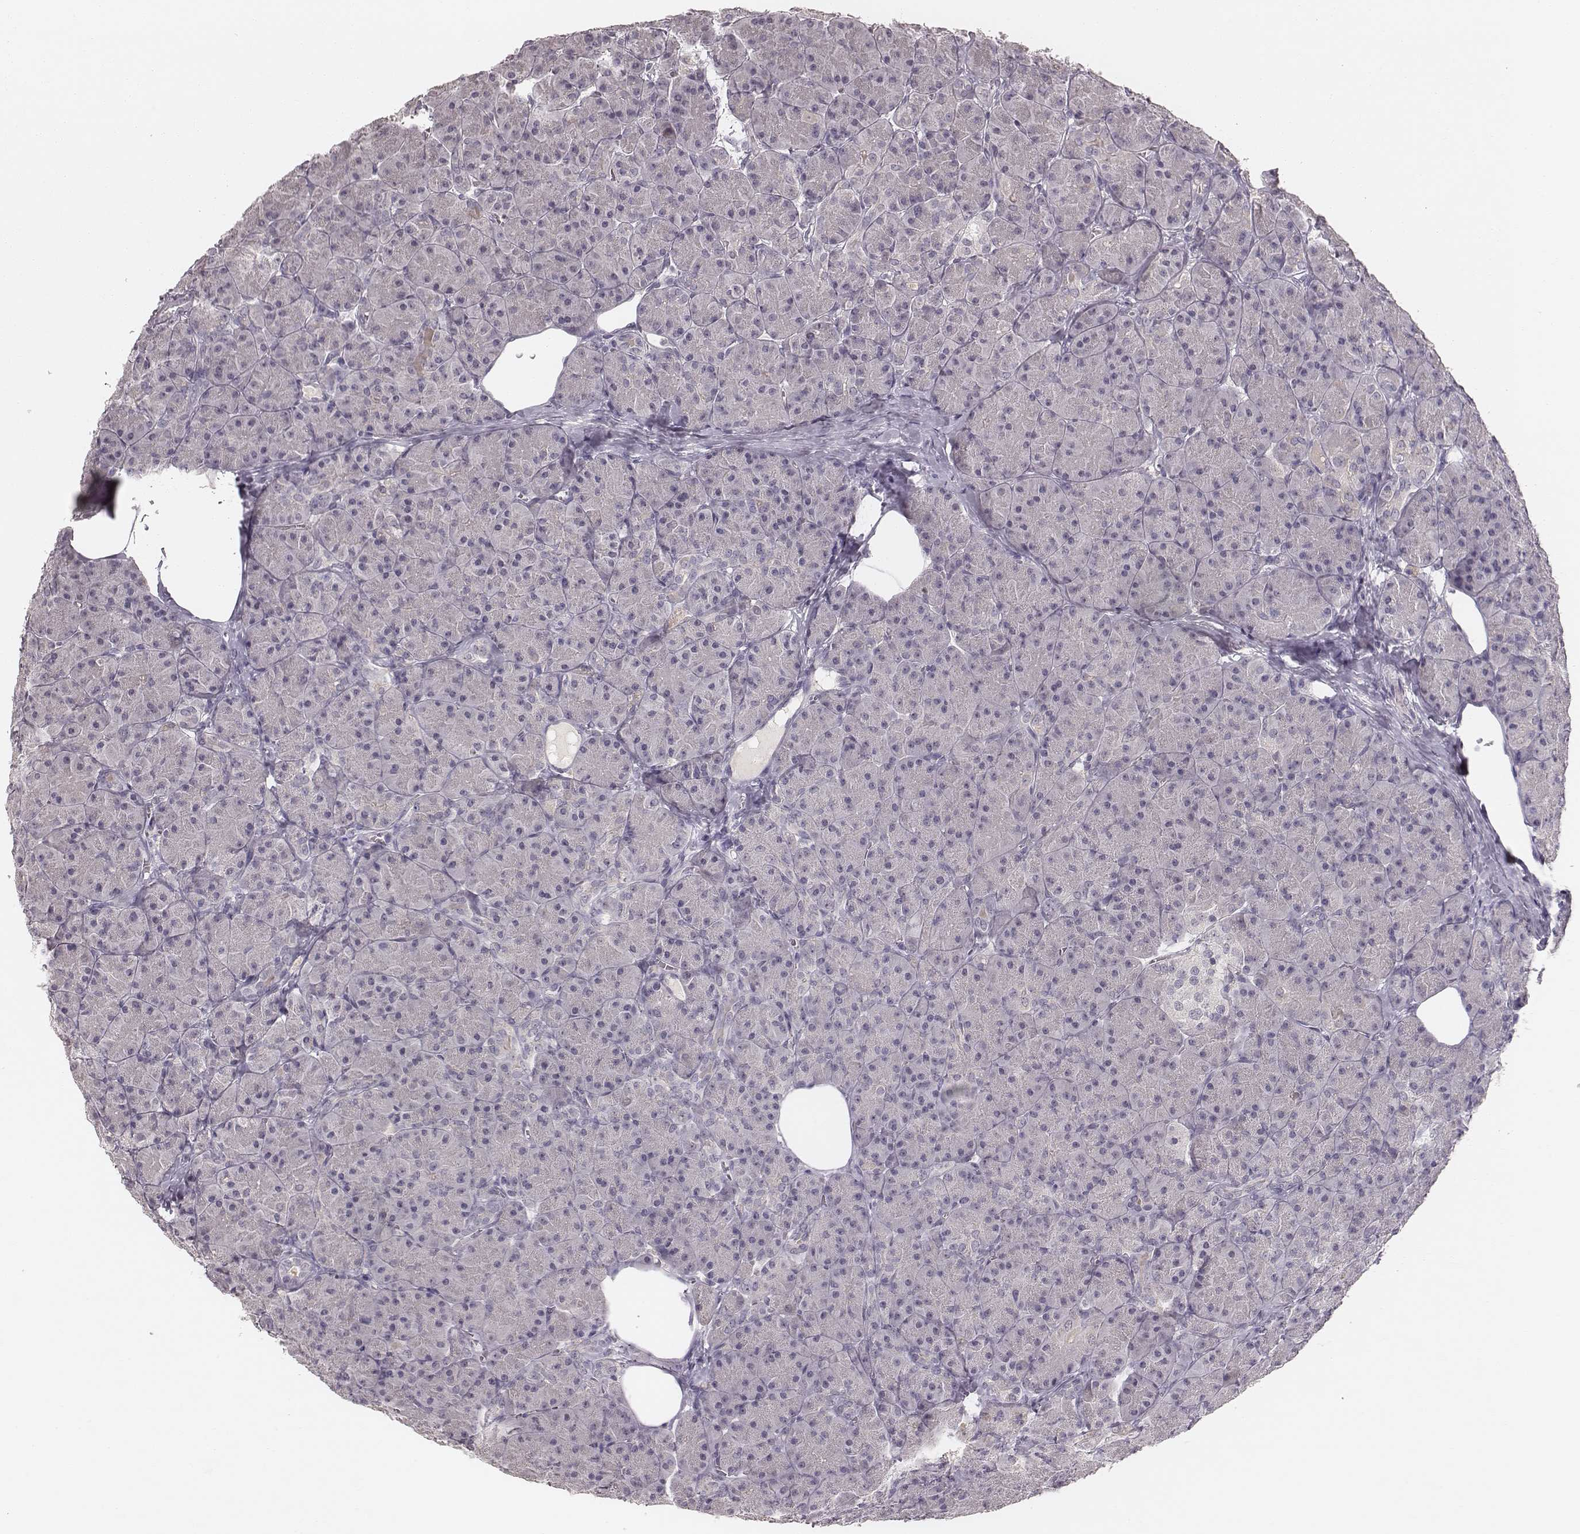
{"staining": {"intensity": "negative", "quantity": "none", "location": "none"}, "tissue": "pancreas", "cell_type": "Exocrine glandular cells", "image_type": "normal", "snomed": [{"axis": "morphology", "description": "Normal tissue, NOS"}, {"axis": "topography", "description": "Pancreas"}], "caption": "Human pancreas stained for a protein using immunohistochemistry (IHC) reveals no staining in exocrine glandular cells.", "gene": "LY6K", "patient": {"sex": "male", "age": 57}}